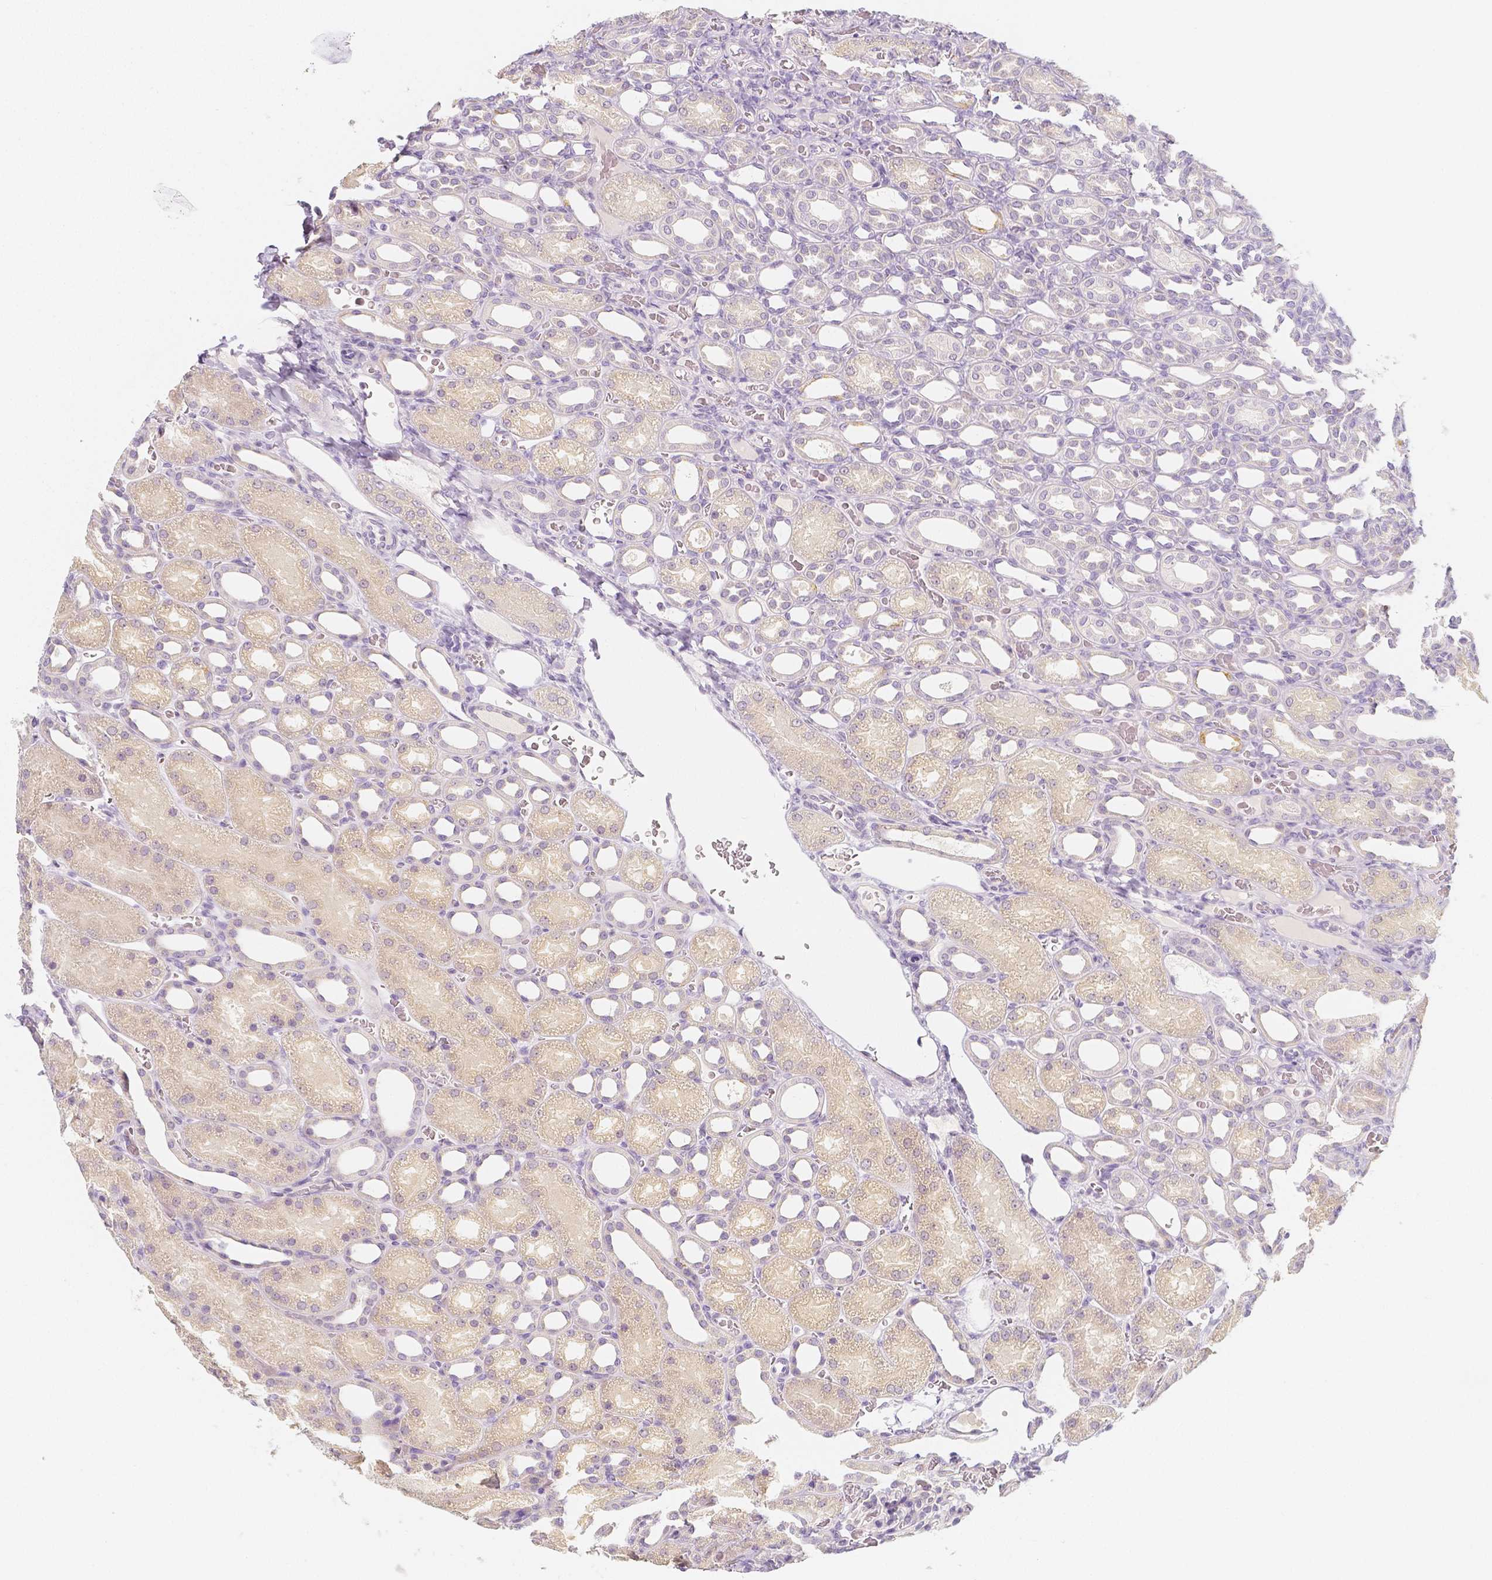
{"staining": {"intensity": "negative", "quantity": "none", "location": "none"}, "tissue": "kidney", "cell_type": "Cells in glomeruli", "image_type": "normal", "snomed": [{"axis": "morphology", "description": "Normal tissue, NOS"}, {"axis": "topography", "description": "Kidney"}], "caption": "This is a photomicrograph of immunohistochemistry staining of unremarkable kidney, which shows no positivity in cells in glomeruli.", "gene": "BATF", "patient": {"sex": "male", "age": 2}}